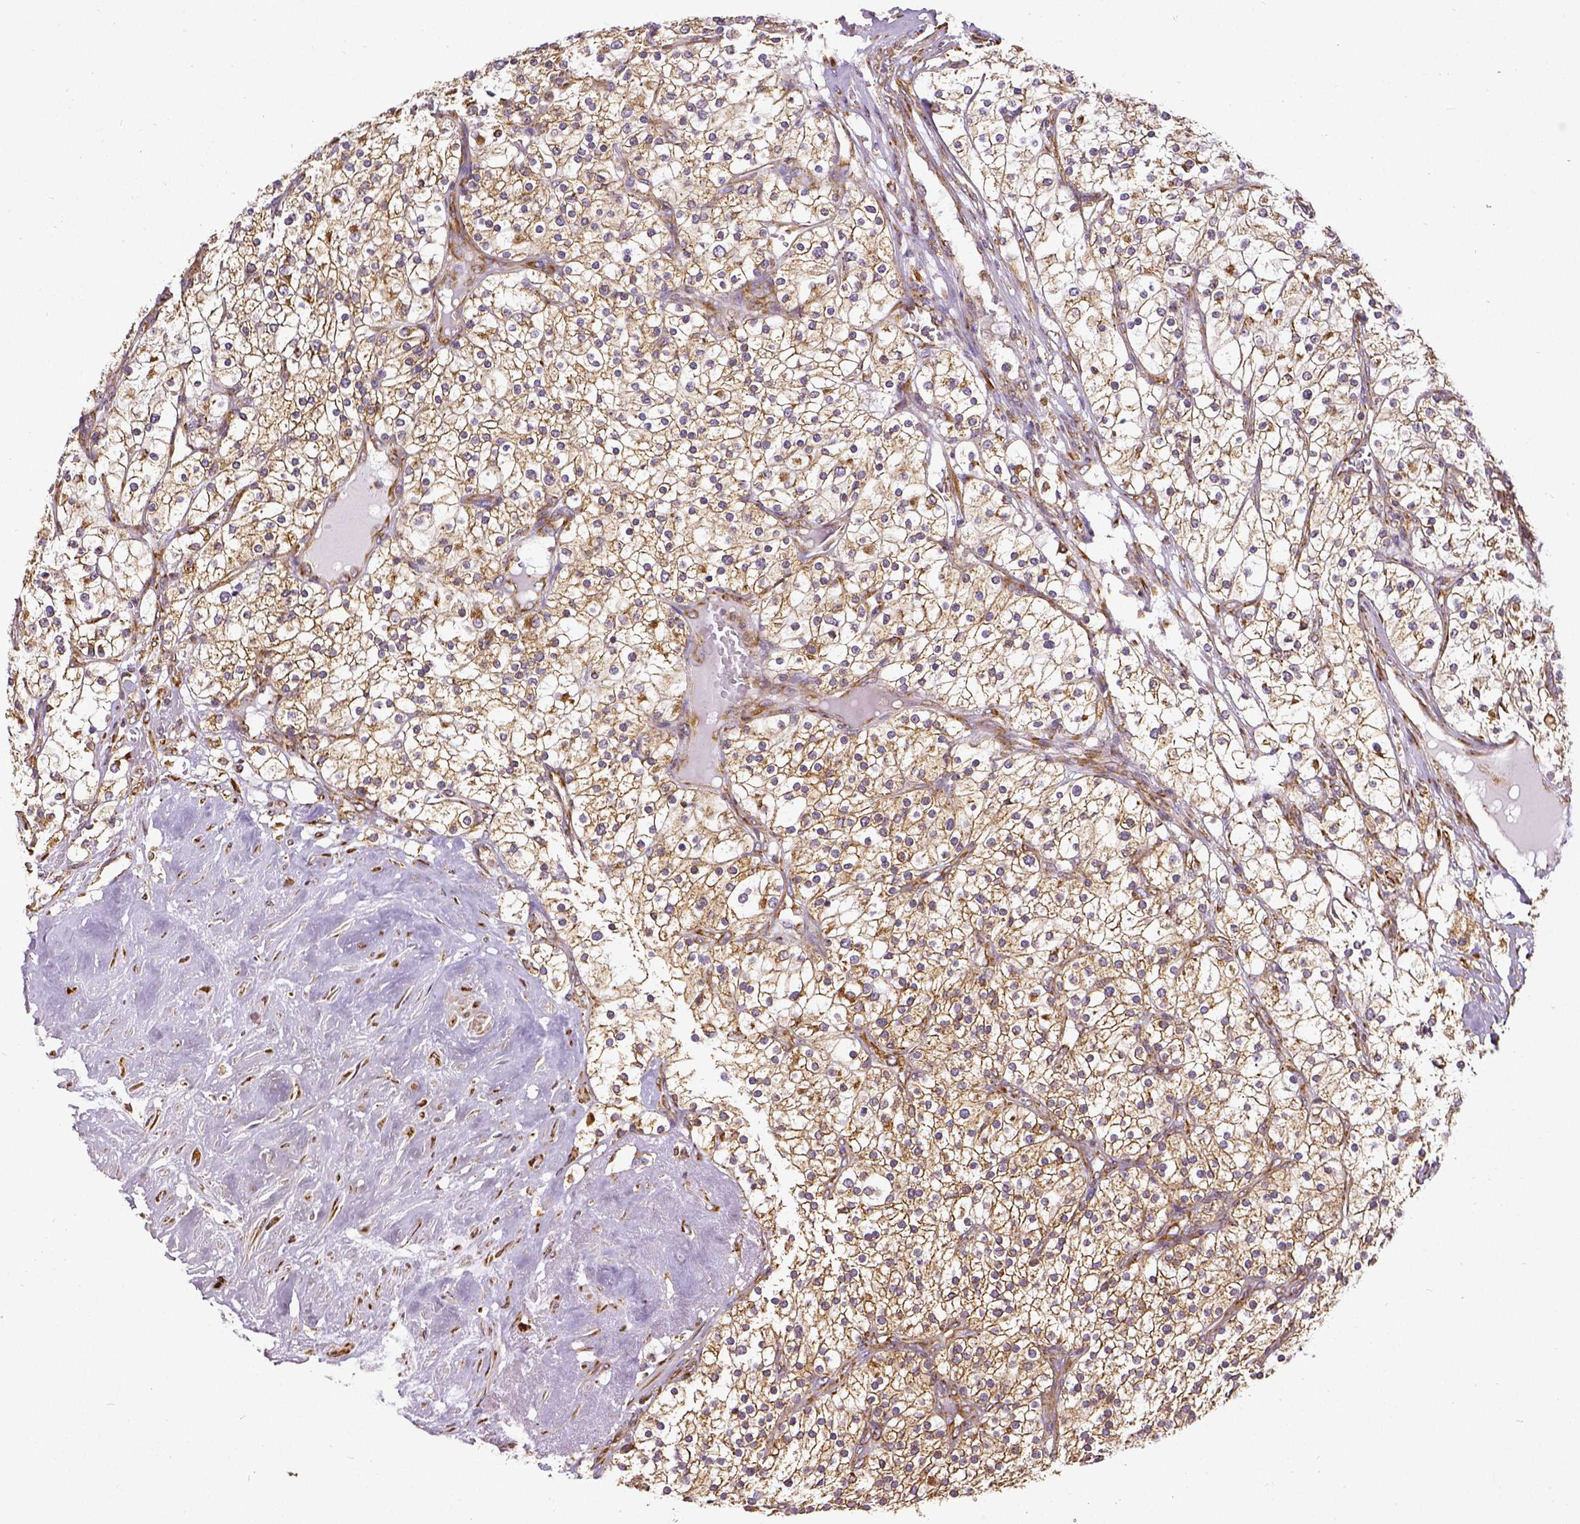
{"staining": {"intensity": "moderate", "quantity": ">75%", "location": "cytoplasmic/membranous"}, "tissue": "renal cancer", "cell_type": "Tumor cells", "image_type": "cancer", "snomed": [{"axis": "morphology", "description": "Adenocarcinoma, NOS"}, {"axis": "topography", "description": "Kidney"}], "caption": "Human renal cancer stained with a brown dye reveals moderate cytoplasmic/membranous positive staining in about >75% of tumor cells.", "gene": "MTDH", "patient": {"sex": "male", "age": 80}}